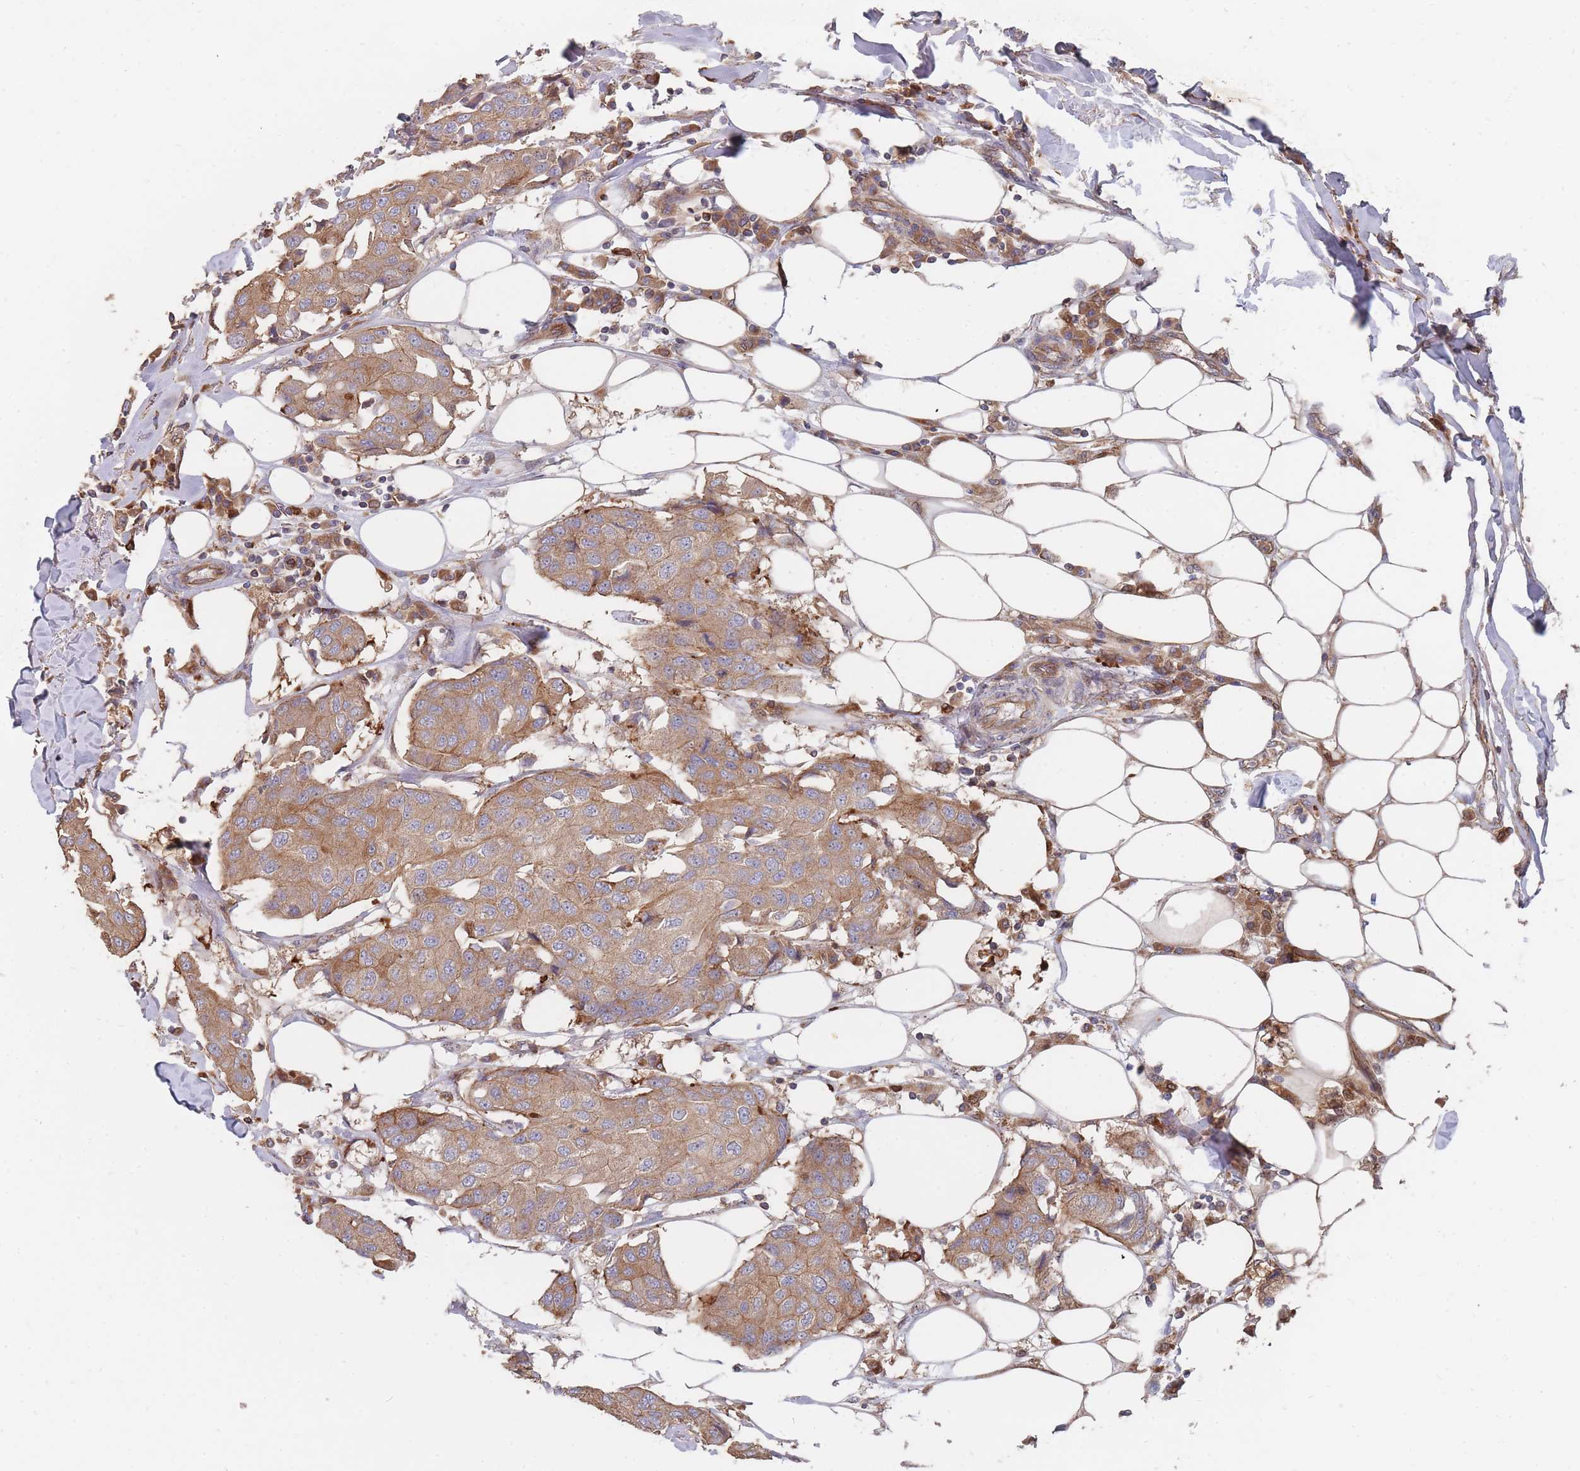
{"staining": {"intensity": "moderate", "quantity": ">75%", "location": "cytoplasmic/membranous"}, "tissue": "breast cancer", "cell_type": "Tumor cells", "image_type": "cancer", "snomed": [{"axis": "morphology", "description": "Duct carcinoma"}, {"axis": "topography", "description": "Breast"}], "caption": "This image reveals IHC staining of human breast cancer, with medium moderate cytoplasmic/membranous expression in approximately >75% of tumor cells.", "gene": "THSD7B", "patient": {"sex": "female", "age": 80}}